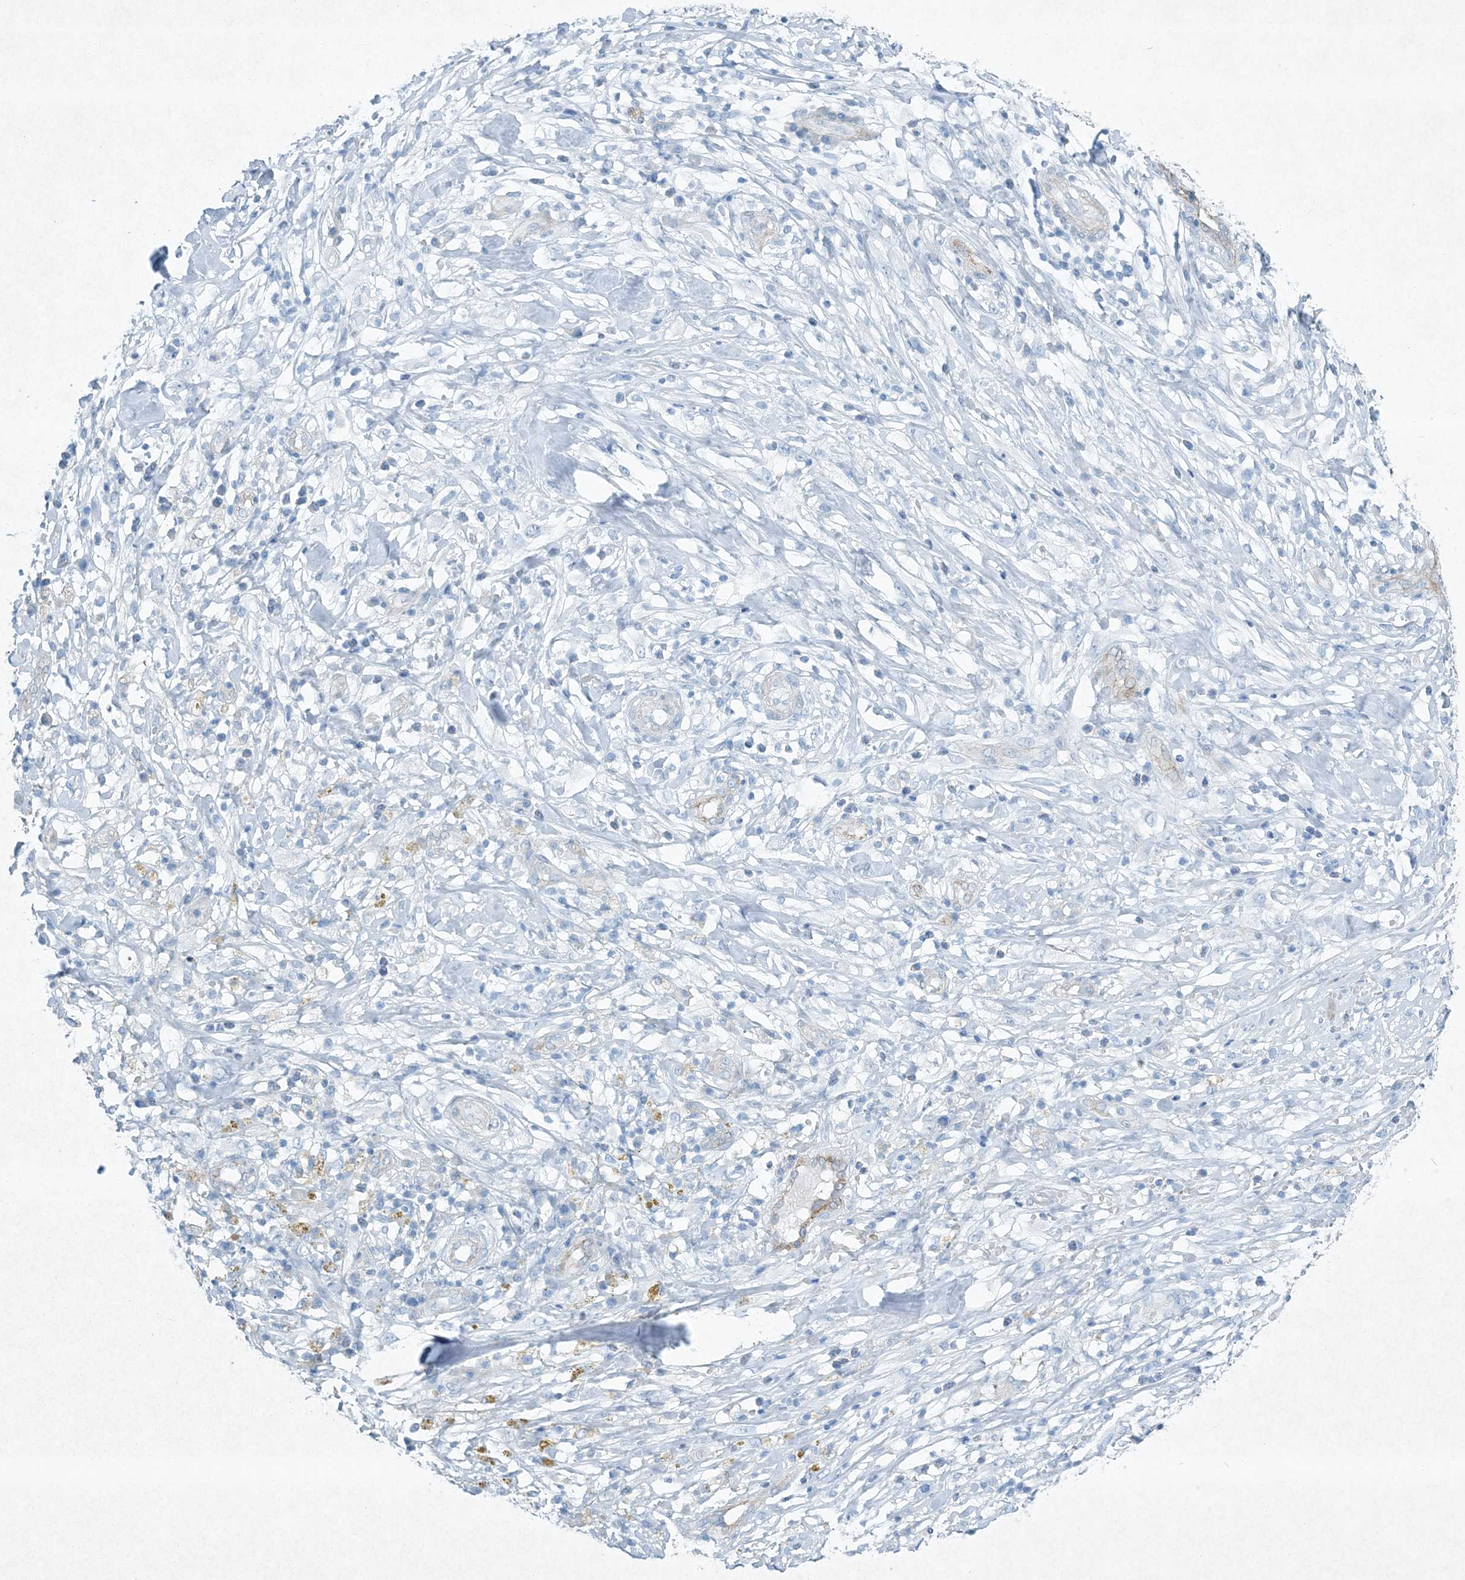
{"staining": {"intensity": "negative", "quantity": "none", "location": "none"}, "tissue": "melanoma", "cell_type": "Tumor cells", "image_type": "cancer", "snomed": [{"axis": "morphology", "description": "Necrosis, NOS"}, {"axis": "morphology", "description": "Malignant melanoma, NOS"}, {"axis": "topography", "description": "Skin"}], "caption": "This is an IHC photomicrograph of human malignant melanoma. There is no expression in tumor cells.", "gene": "PGM5", "patient": {"sex": "female", "age": 87}}